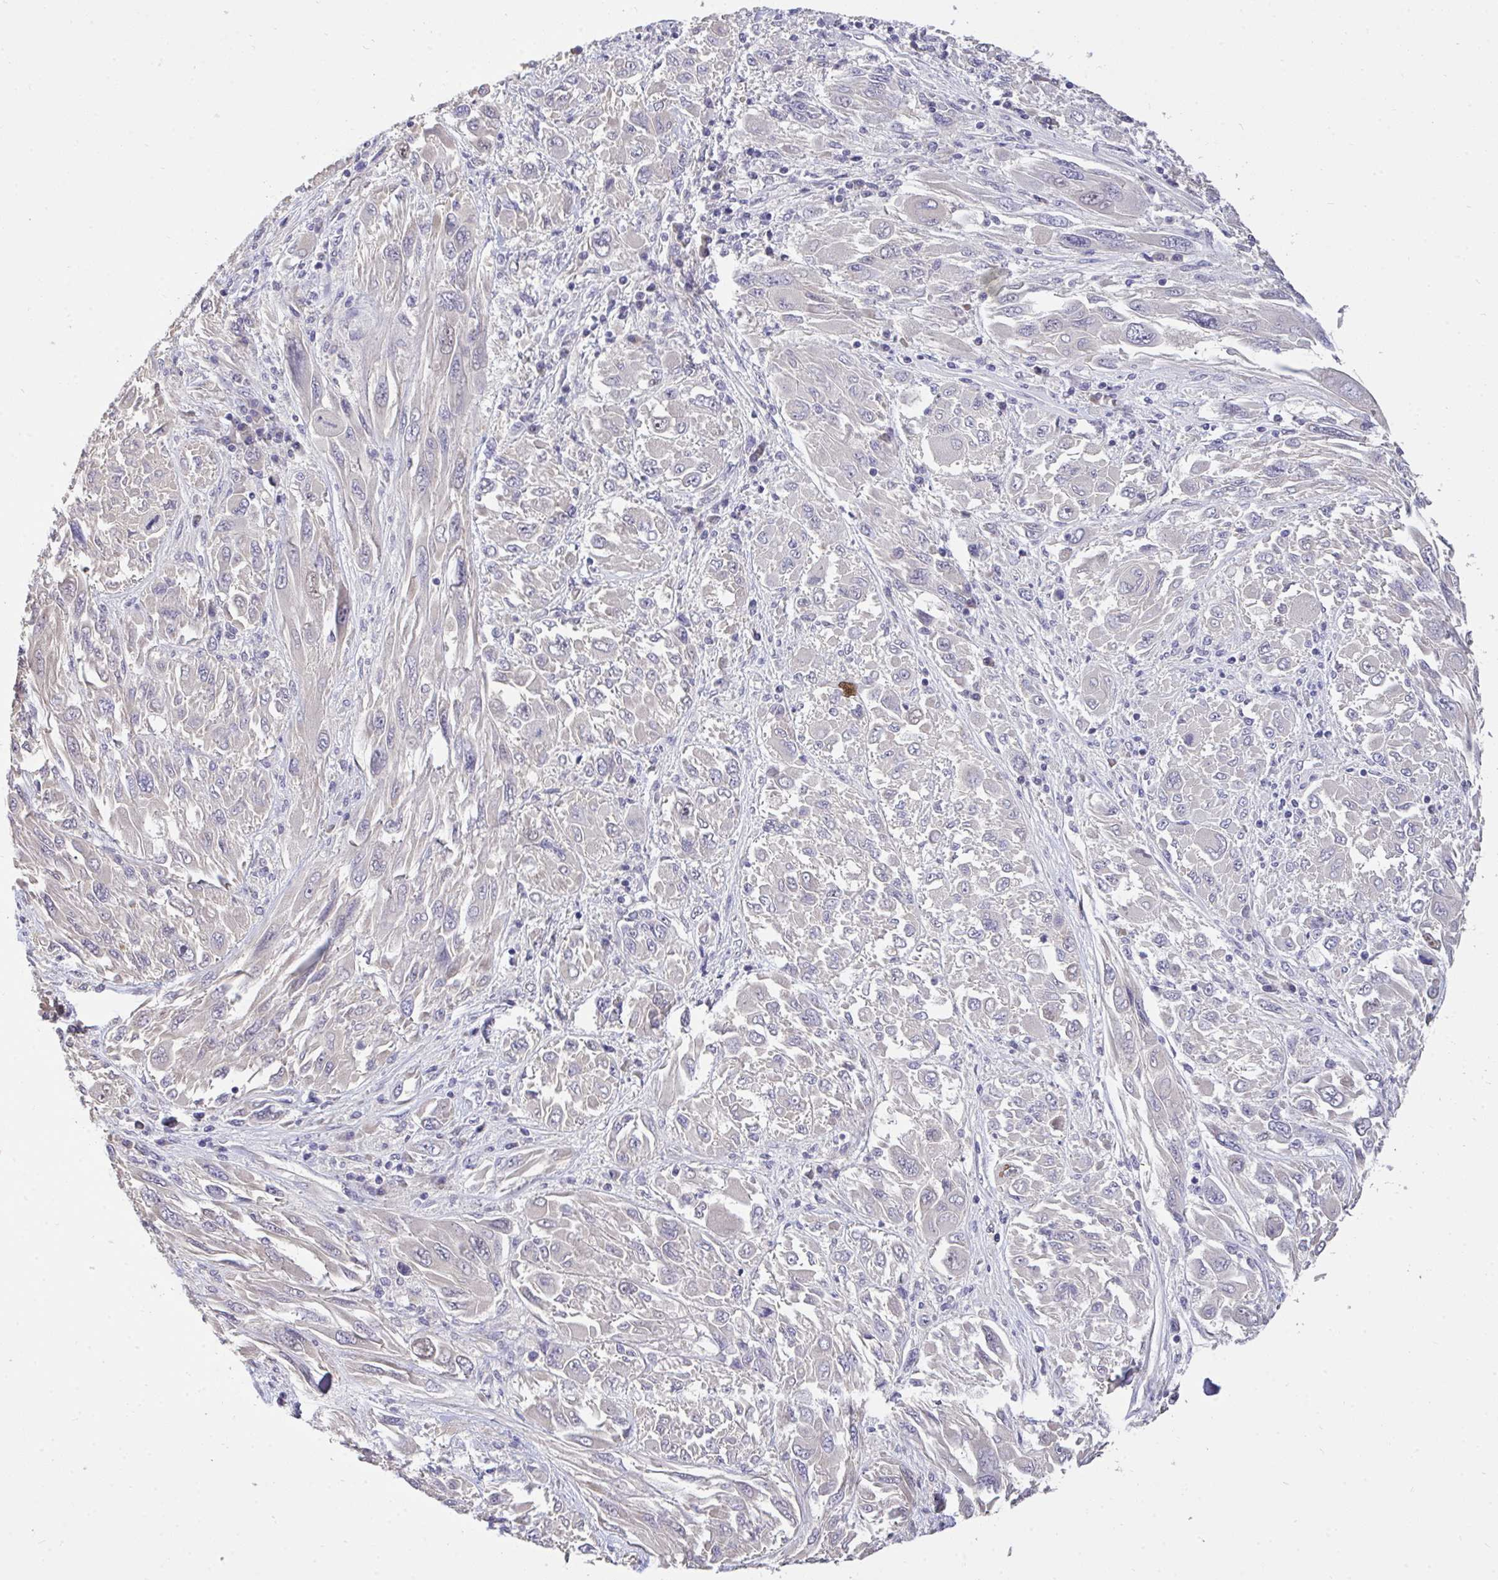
{"staining": {"intensity": "negative", "quantity": "none", "location": "none"}, "tissue": "melanoma", "cell_type": "Tumor cells", "image_type": "cancer", "snomed": [{"axis": "morphology", "description": "Malignant melanoma, NOS"}, {"axis": "topography", "description": "Skin"}], "caption": "This photomicrograph is of melanoma stained with immunohistochemistry to label a protein in brown with the nuclei are counter-stained blue. There is no staining in tumor cells.", "gene": "C19orf54", "patient": {"sex": "female", "age": 91}}